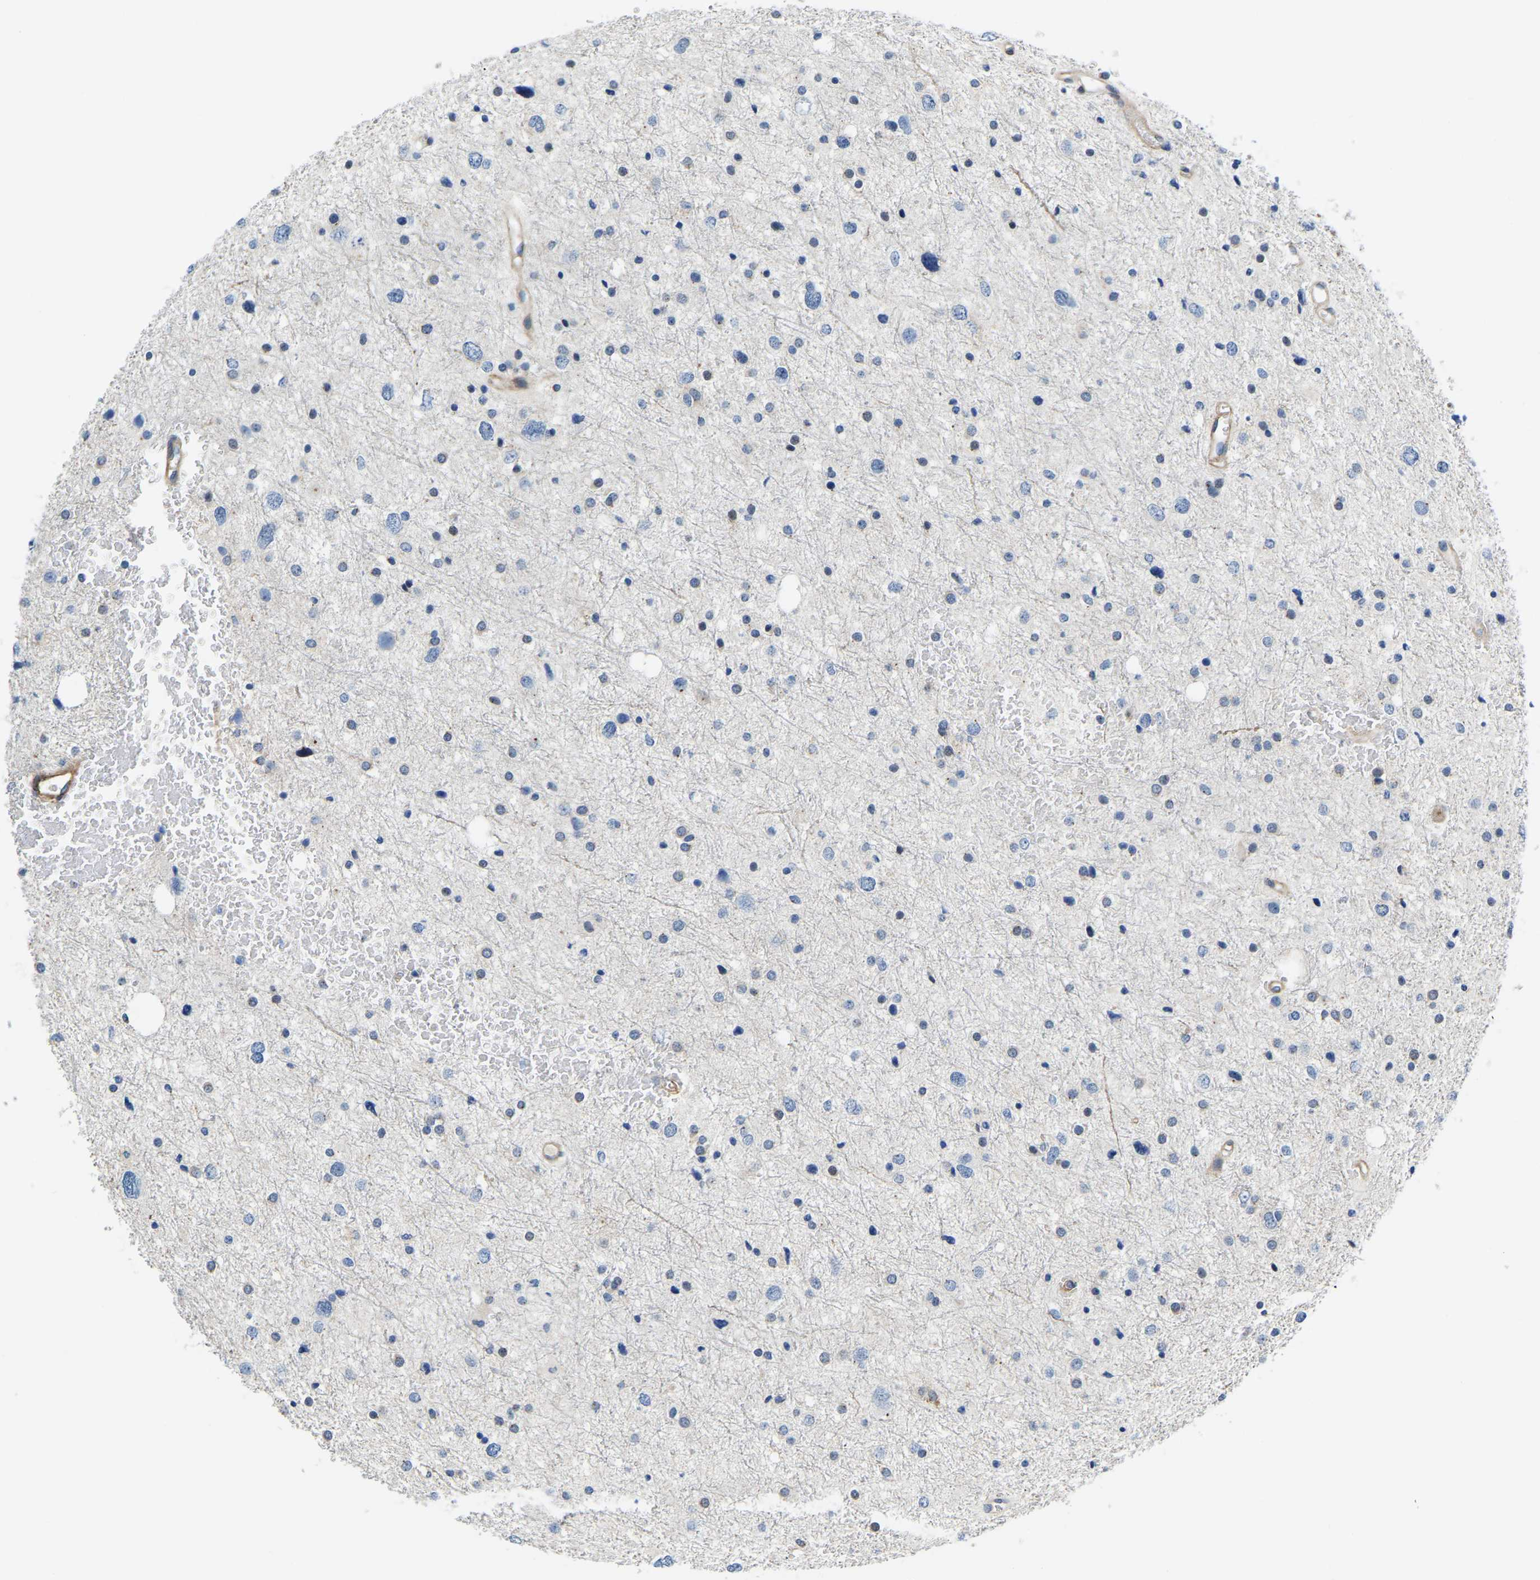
{"staining": {"intensity": "negative", "quantity": "none", "location": "none"}, "tissue": "glioma", "cell_type": "Tumor cells", "image_type": "cancer", "snomed": [{"axis": "morphology", "description": "Glioma, malignant, Low grade"}, {"axis": "topography", "description": "Brain"}], "caption": "Histopathology image shows no significant protein expression in tumor cells of low-grade glioma (malignant).", "gene": "LIAS", "patient": {"sex": "female", "age": 37}}